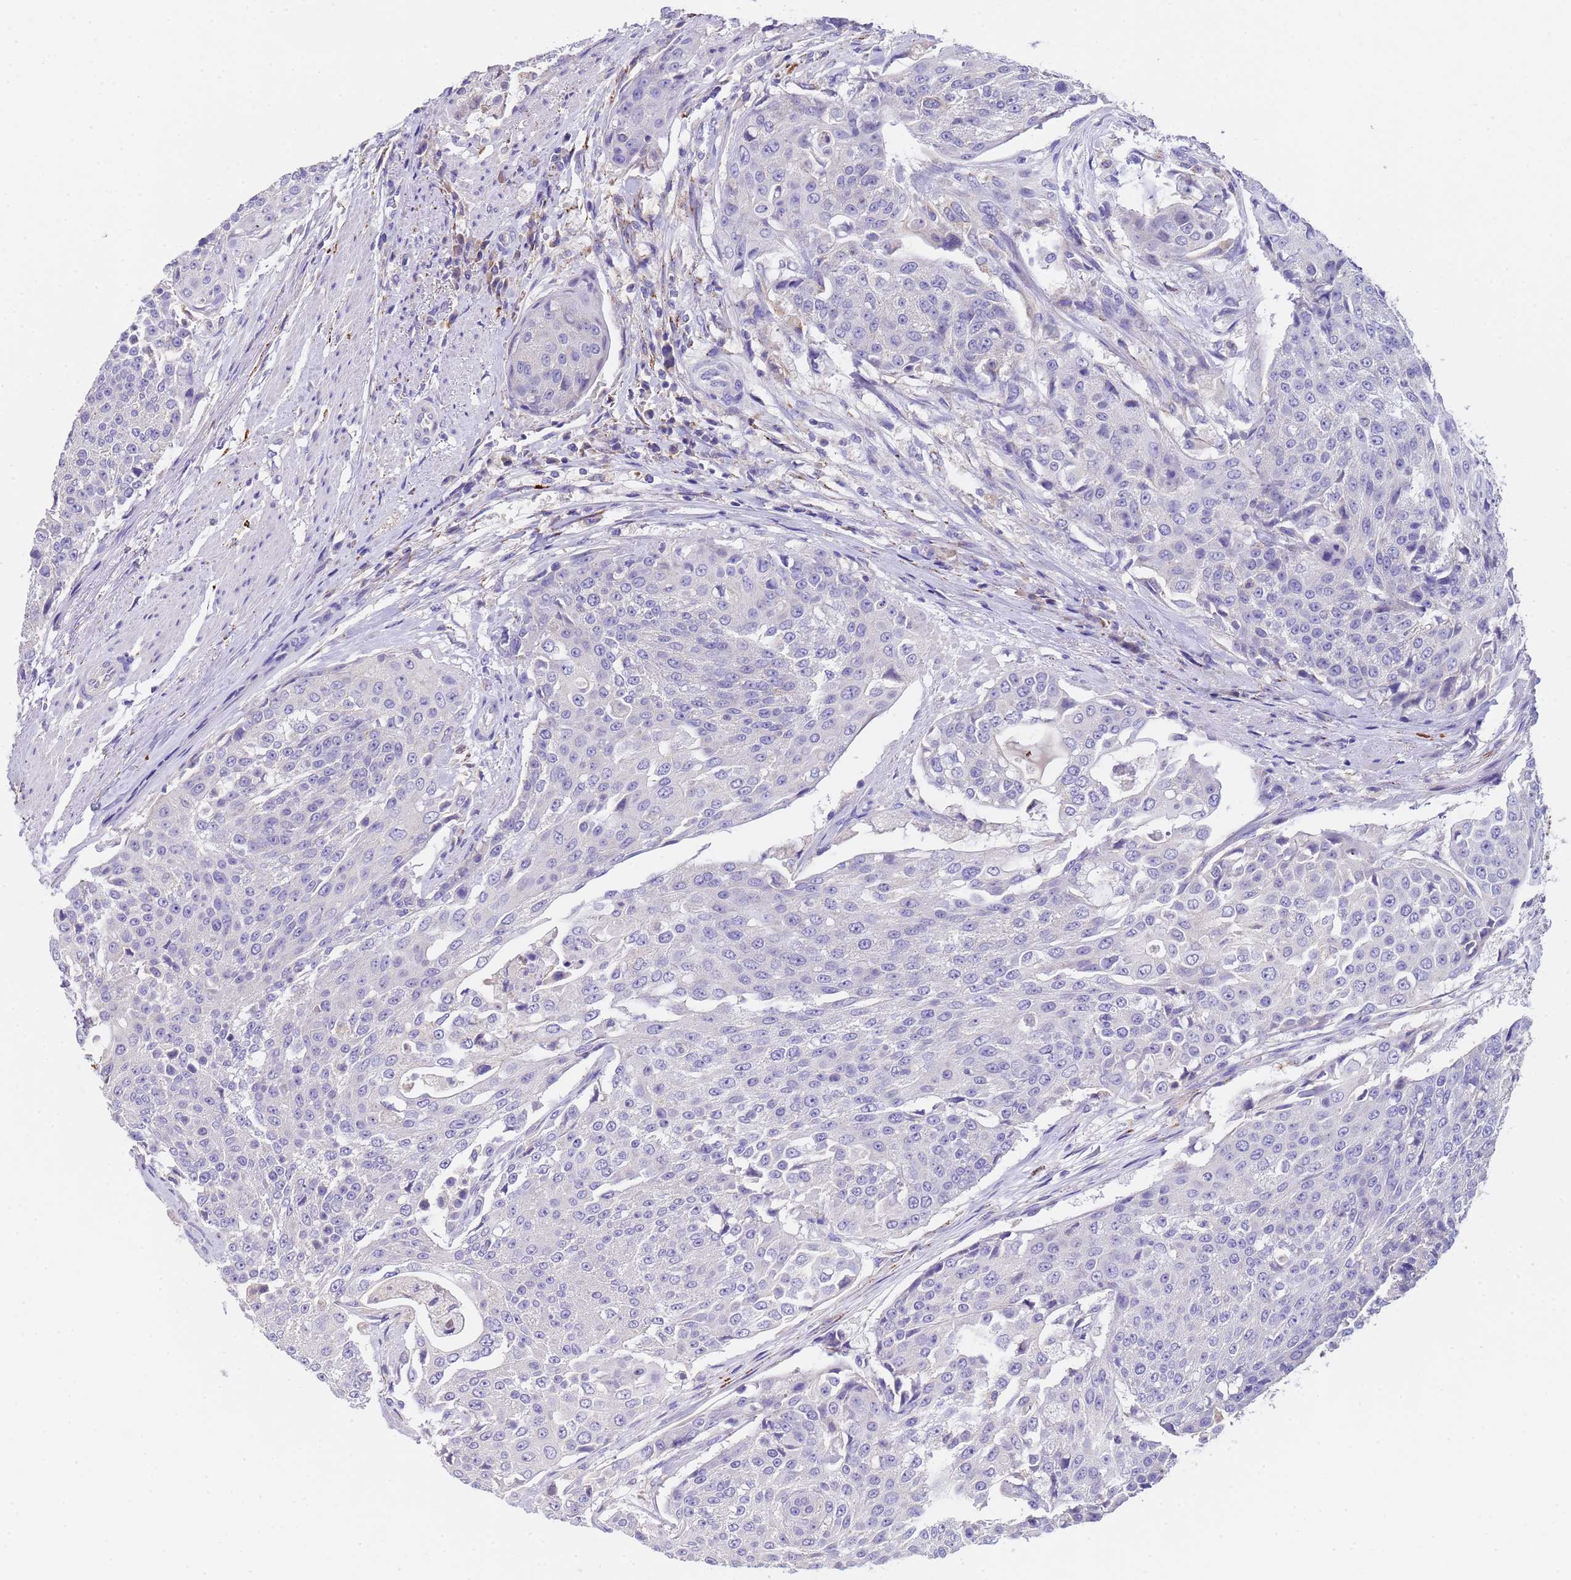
{"staining": {"intensity": "negative", "quantity": "none", "location": "none"}, "tissue": "urothelial cancer", "cell_type": "Tumor cells", "image_type": "cancer", "snomed": [{"axis": "morphology", "description": "Urothelial carcinoma, High grade"}, {"axis": "topography", "description": "Urinary bladder"}], "caption": "Tumor cells show no significant staining in urothelial carcinoma (high-grade).", "gene": "SLC24A3", "patient": {"sex": "female", "age": 63}}